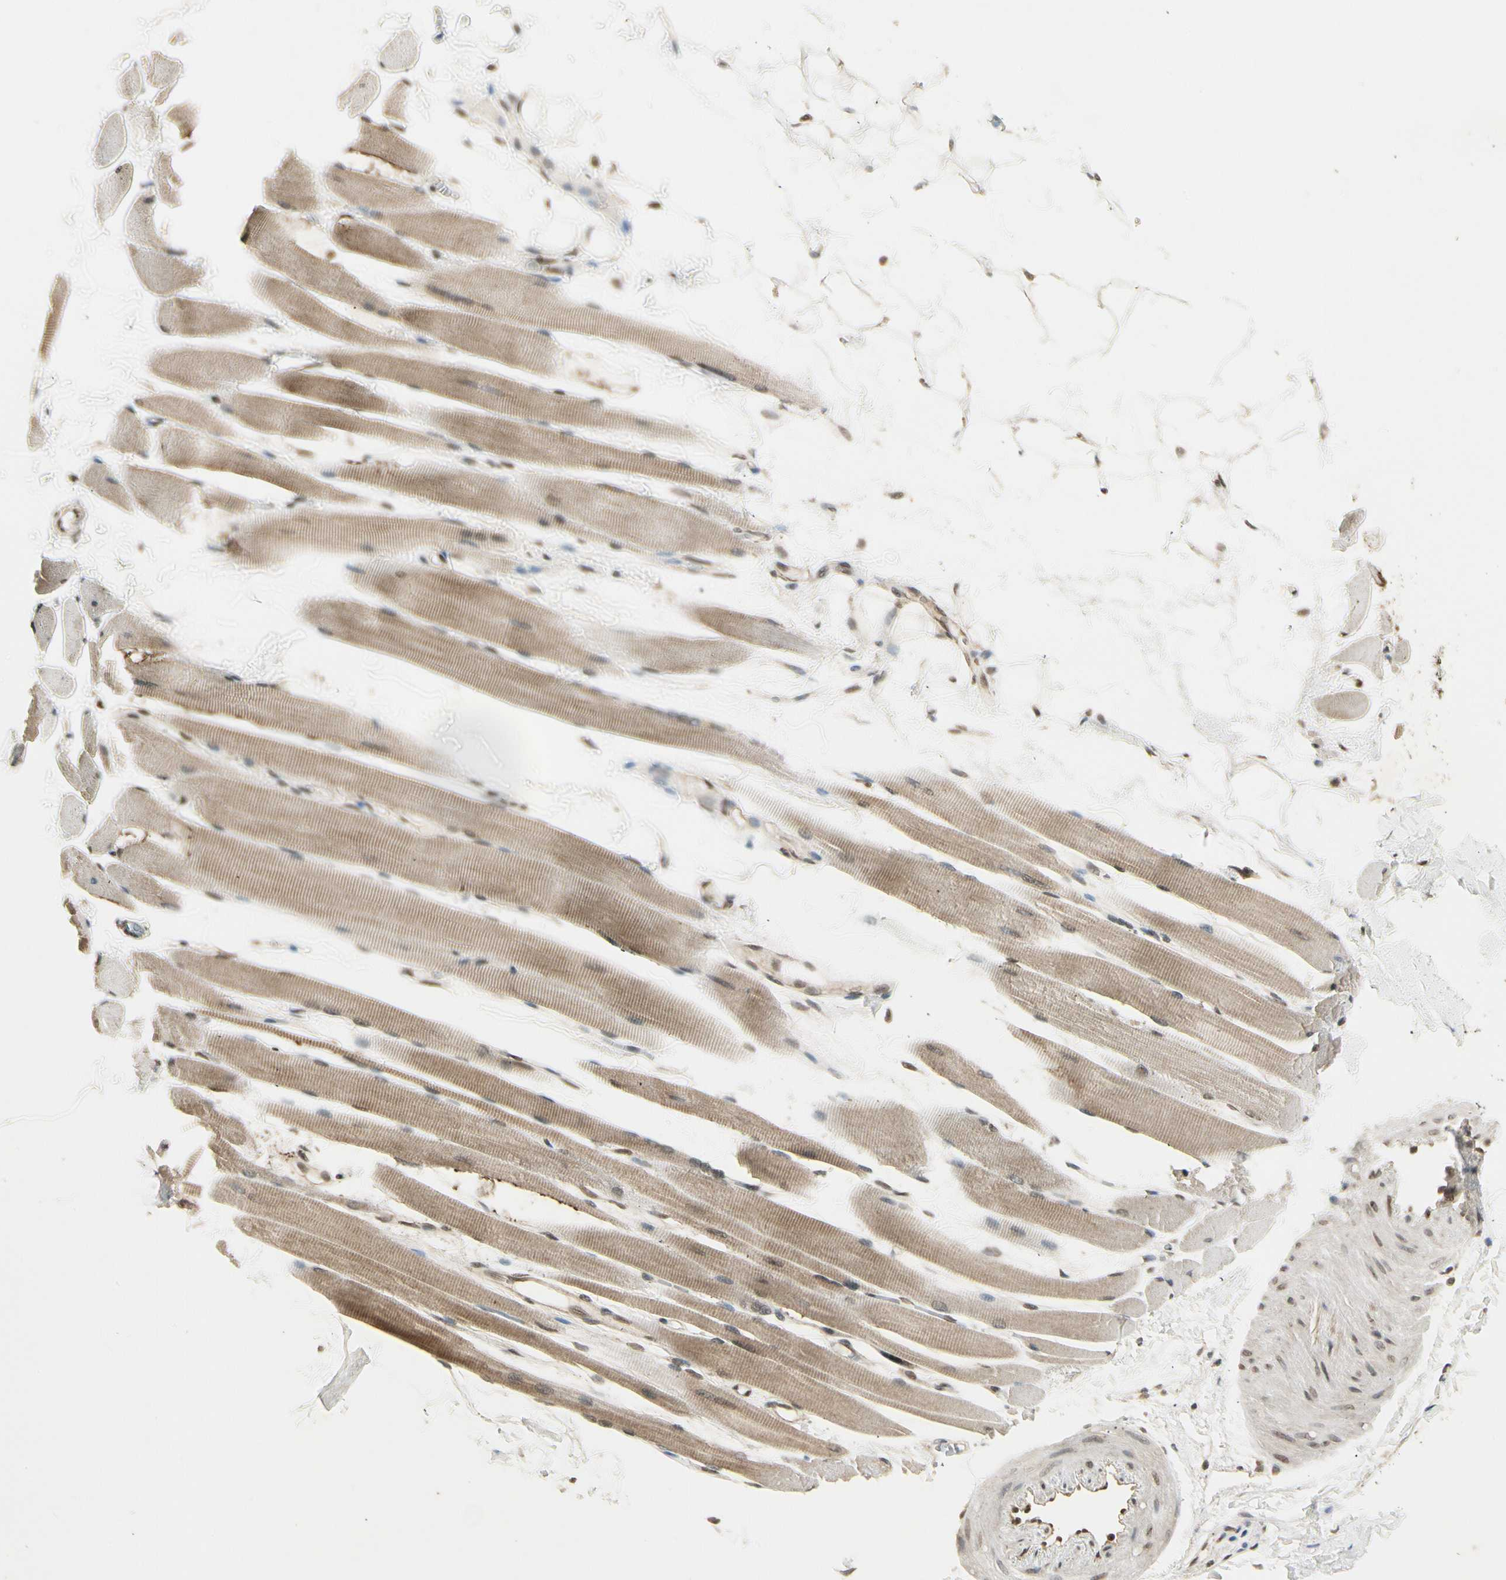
{"staining": {"intensity": "moderate", "quantity": ">75%", "location": "cytoplasmic/membranous,nuclear"}, "tissue": "skeletal muscle", "cell_type": "Myocytes", "image_type": "normal", "snomed": [{"axis": "morphology", "description": "Normal tissue, NOS"}, {"axis": "topography", "description": "Skeletal muscle"}, {"axis": "topography", "description": "Oral tissue"}, {"axis": "topography", "description": "Peripheral nerve tissue"}], "caption": "This is a histology image of immunohistochemistry (IHC) staining of normal skeletal muscle, which shows moderate staining in the cytoplasmic/membranous,nuclear of myocytes.", "gene": "SMN2", "patient": {"sex": "female", "age": 84}}